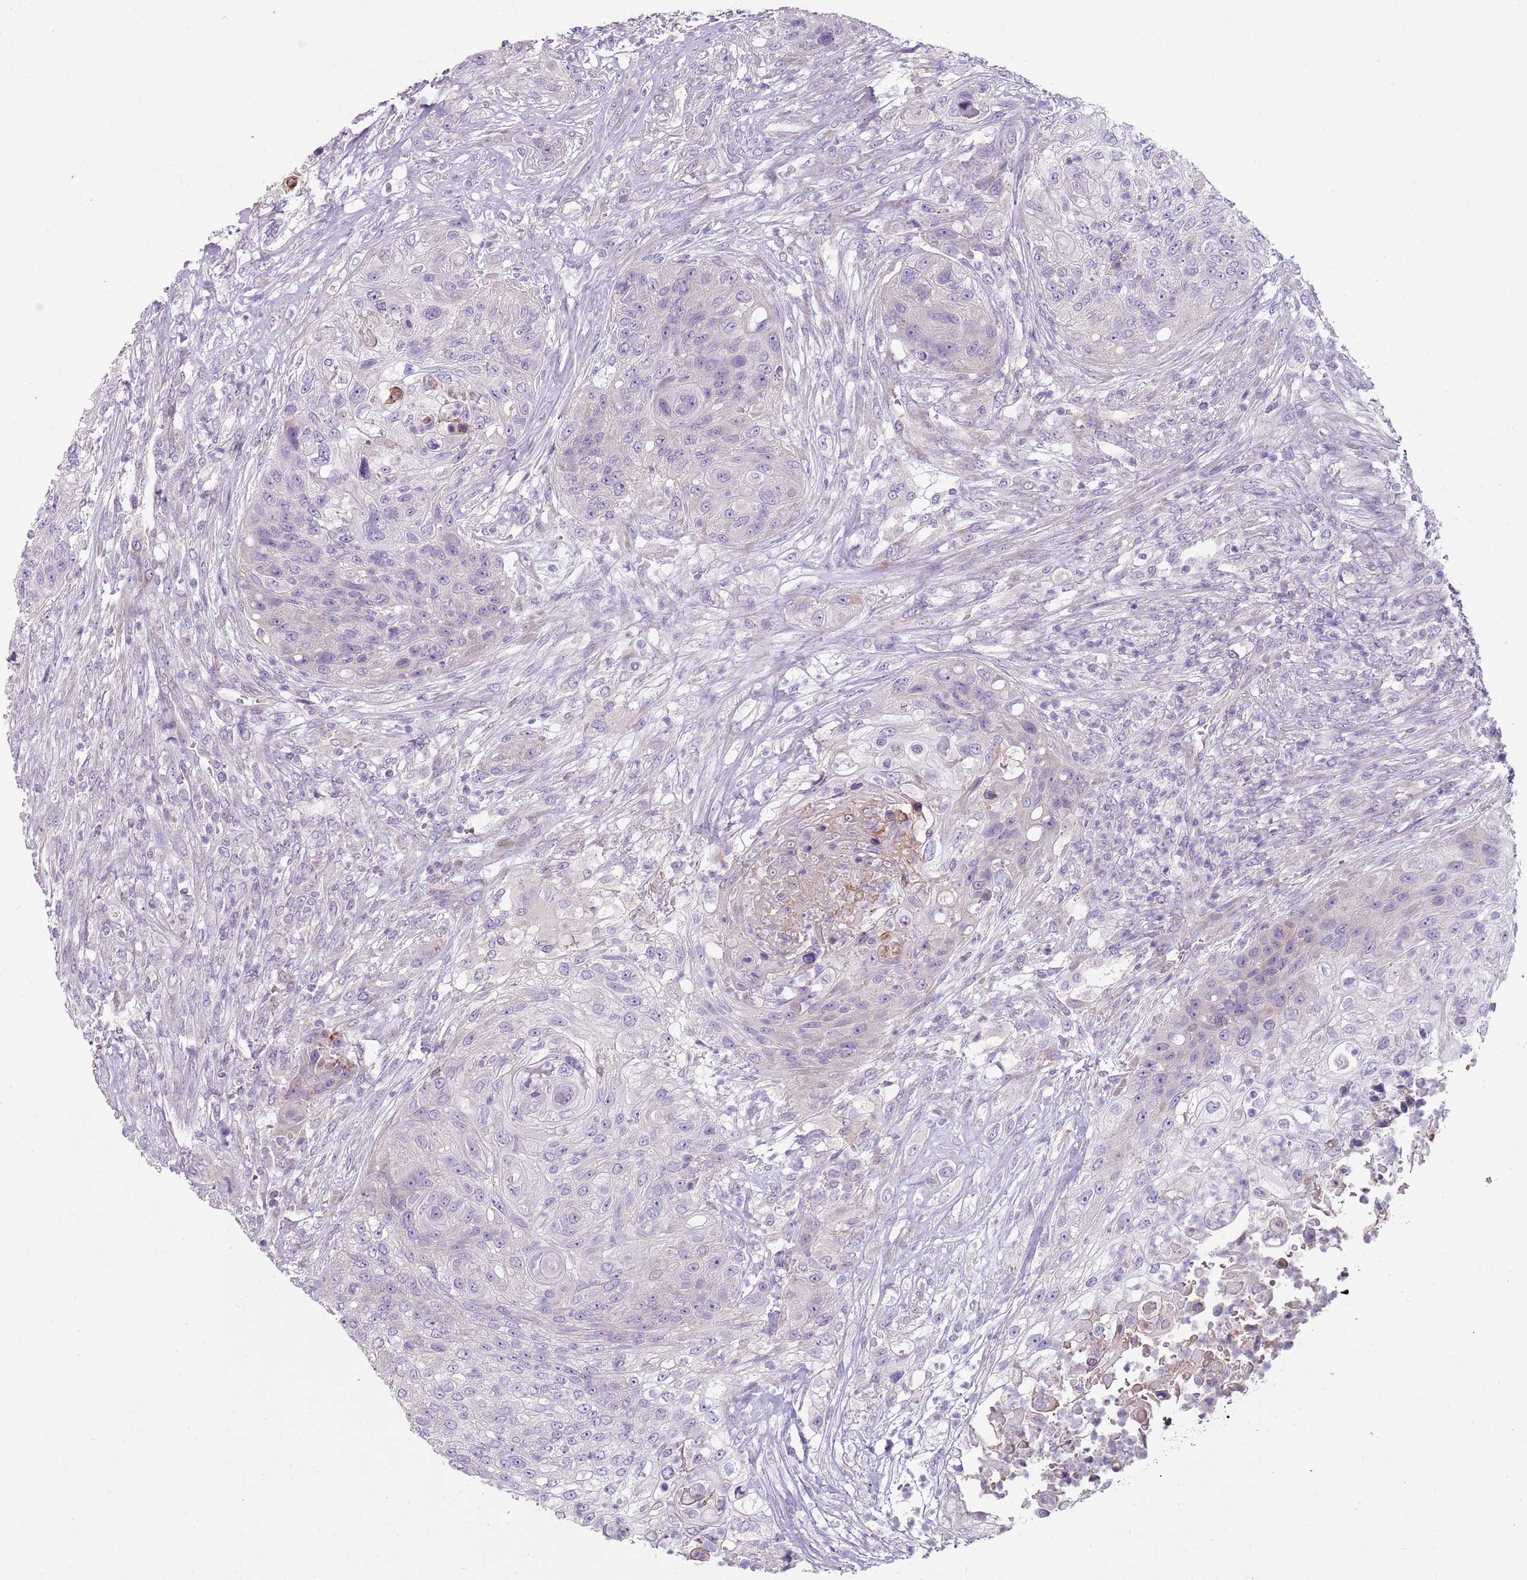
{"staining": {"intensity": "negative", "quantity": "none", "location": "none"}, "tissue": "urothelial cancer", "cell_type": "Tumor cells", "image_type": "cancer", "snomed": [{"axis": "morphology", "description": "Urothelial carcinoma, High grade"}, {"axis": "topography", "description": "Urinary bladder"}], "caption": "Immunohistochemistry photomicrograph of urothelial cancer stained for a protein (brown), which exhibits no positivity in tumor cells.", "gene": "ZNF583", "patient": {"sex": "female", "age": 60}}